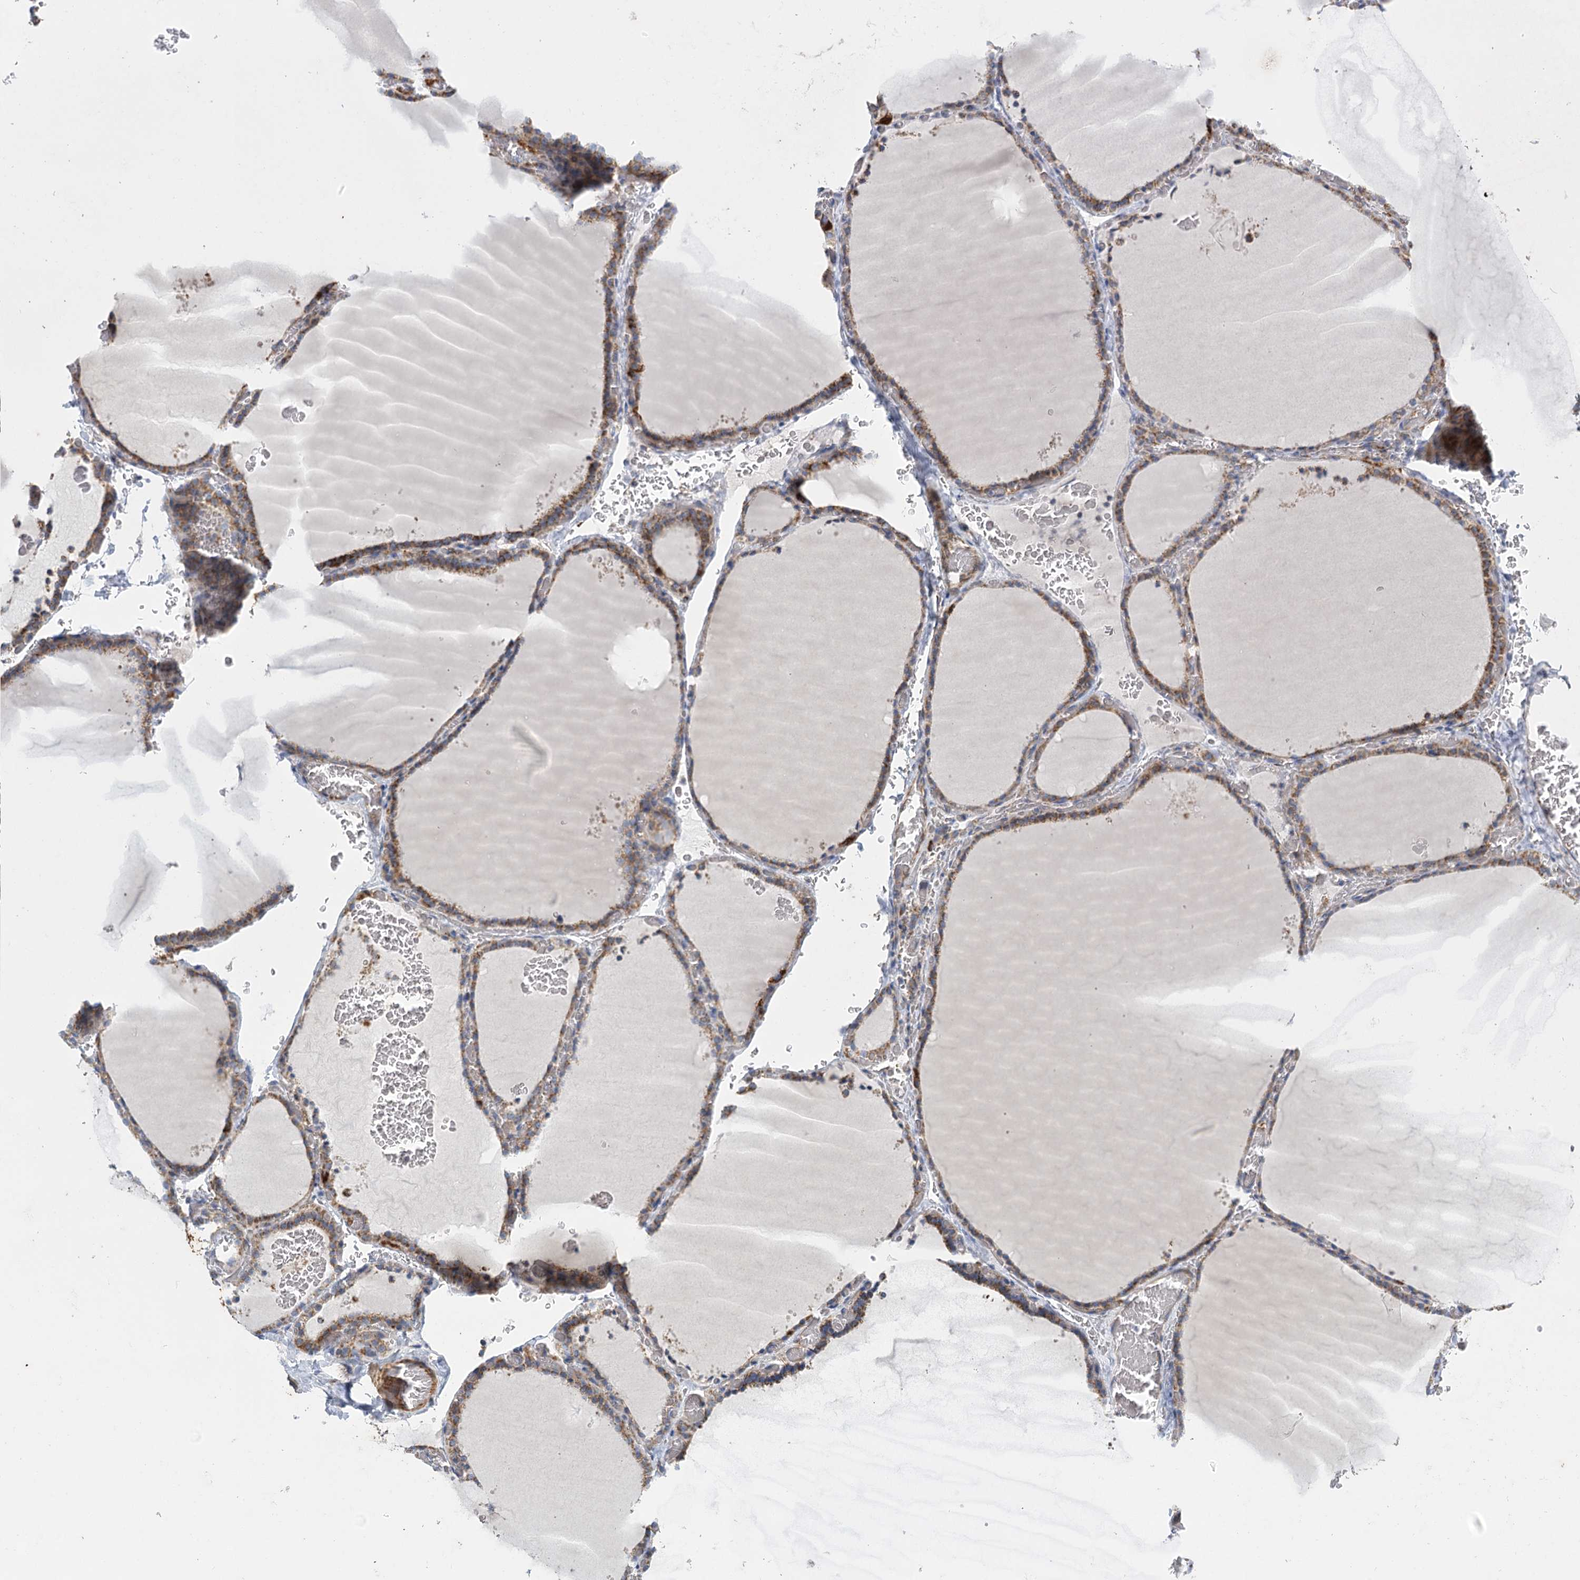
{"staining": {"intensity": "moderate", "quantity": ">75%", "location": "cytoplasmic/membranous"}, "tissue": "thyroid gland", "cell_type": "Glandular cells", "image_type": "normal", "snomed": [{"axis": "morphology", "description": "Normal tissue, NOS"}, {"axis": "topography", "description": "Thyroid gland"}], "caption": "An IHC image of benign tissue is shown. Protein staining in brown highlights moderate cytoplasmic/membranous positivity in thyroid gland within glandular cells.", "gene": "DHTKD1", "patient": {"sex": "female", "age": 39}}